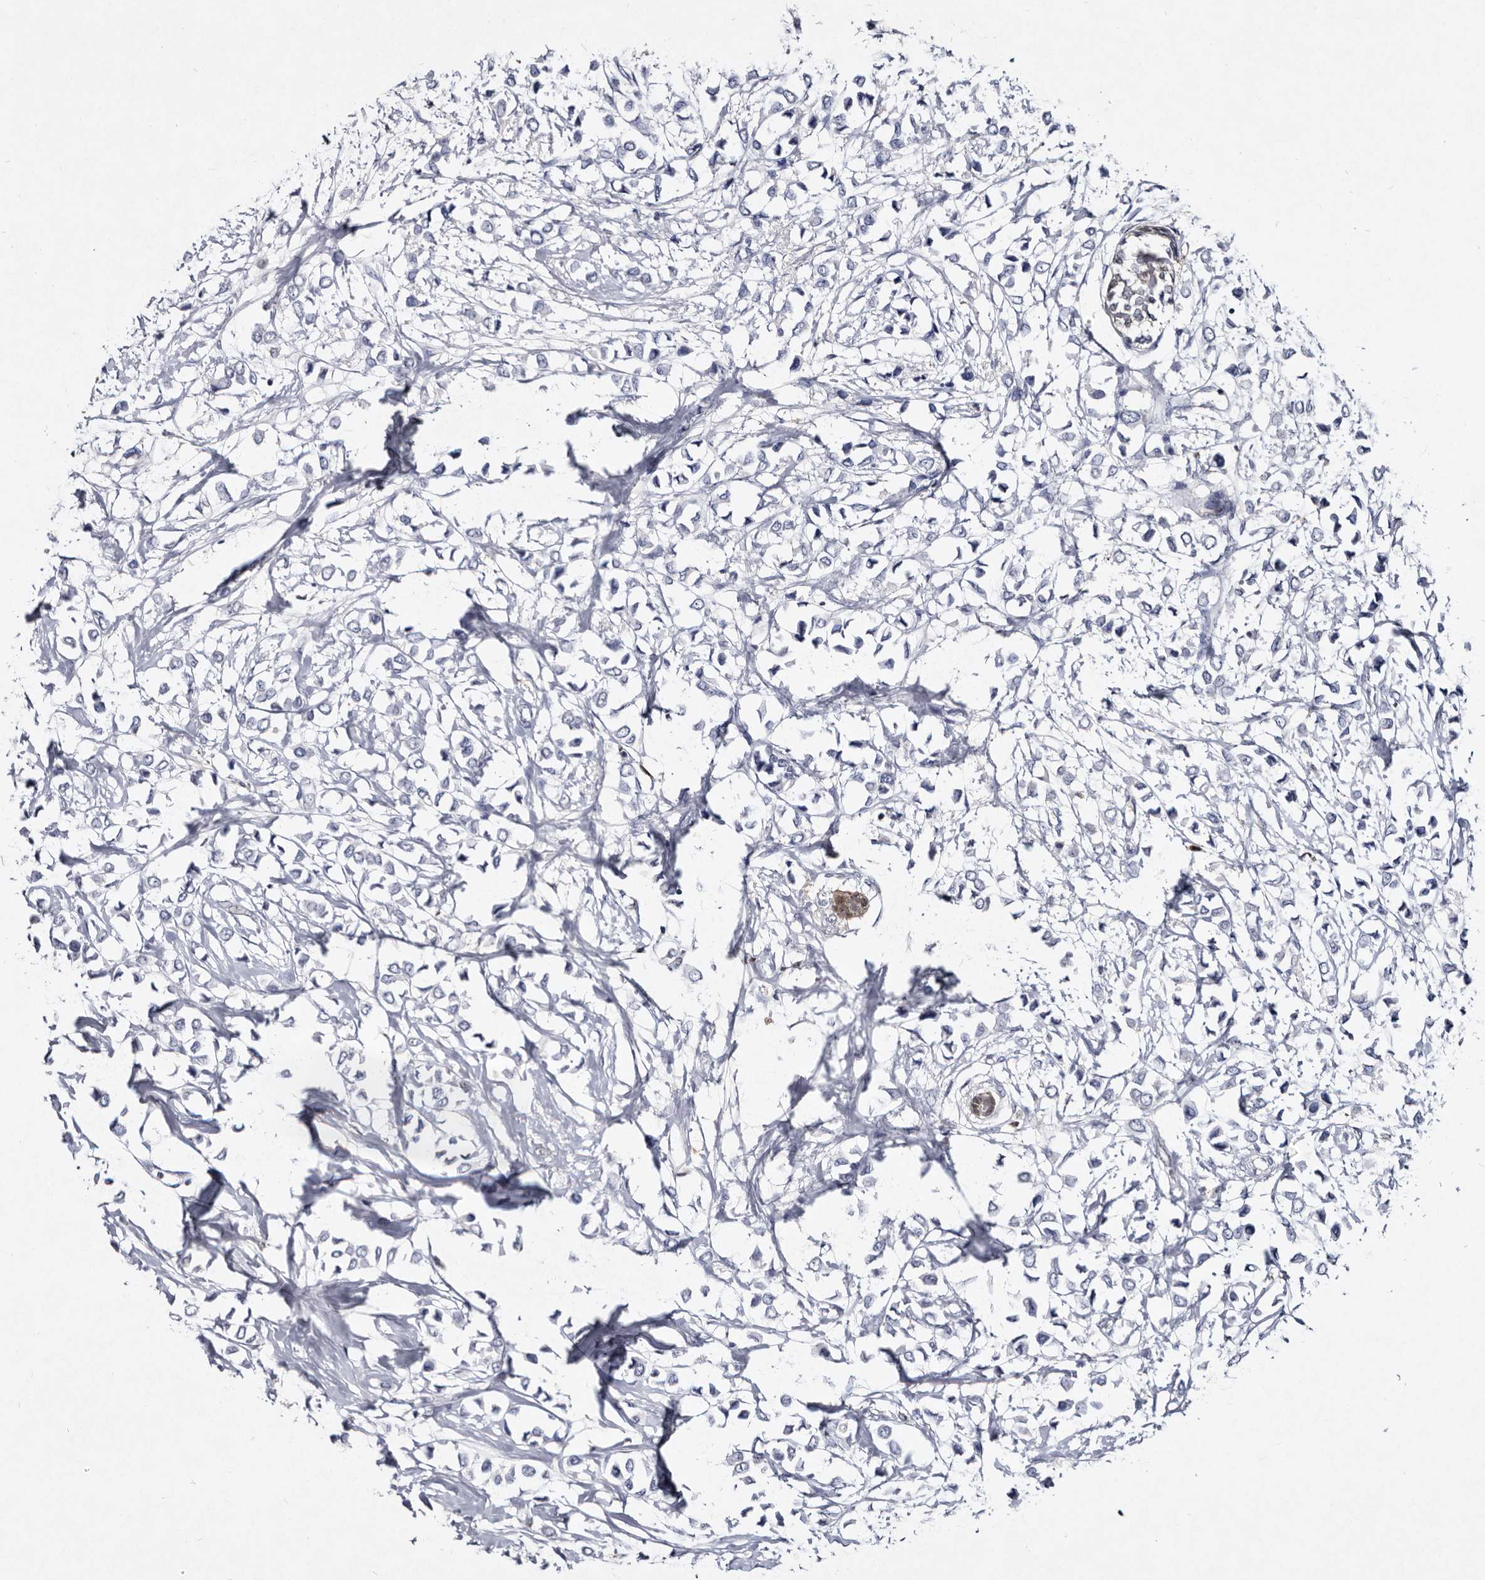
{"staining": {"intensity": "negative", "quantity": "none", "location": "none"}, "tissue": "breast cancer", "cell_type": "Tumor cells", "image_type": "cancer", "snomed": [{"axis": "morphology", "description": "Lobular carcinoma"}, {"axis": "topography", "description": "Breast"}], "caption": "Human breast lobular carcinoma stained for a protein using immunohistochemistry exhibits no staining in tumor cells.", "gene": "SERPINB8", "patient": {"sex": "female", "age": 51}}